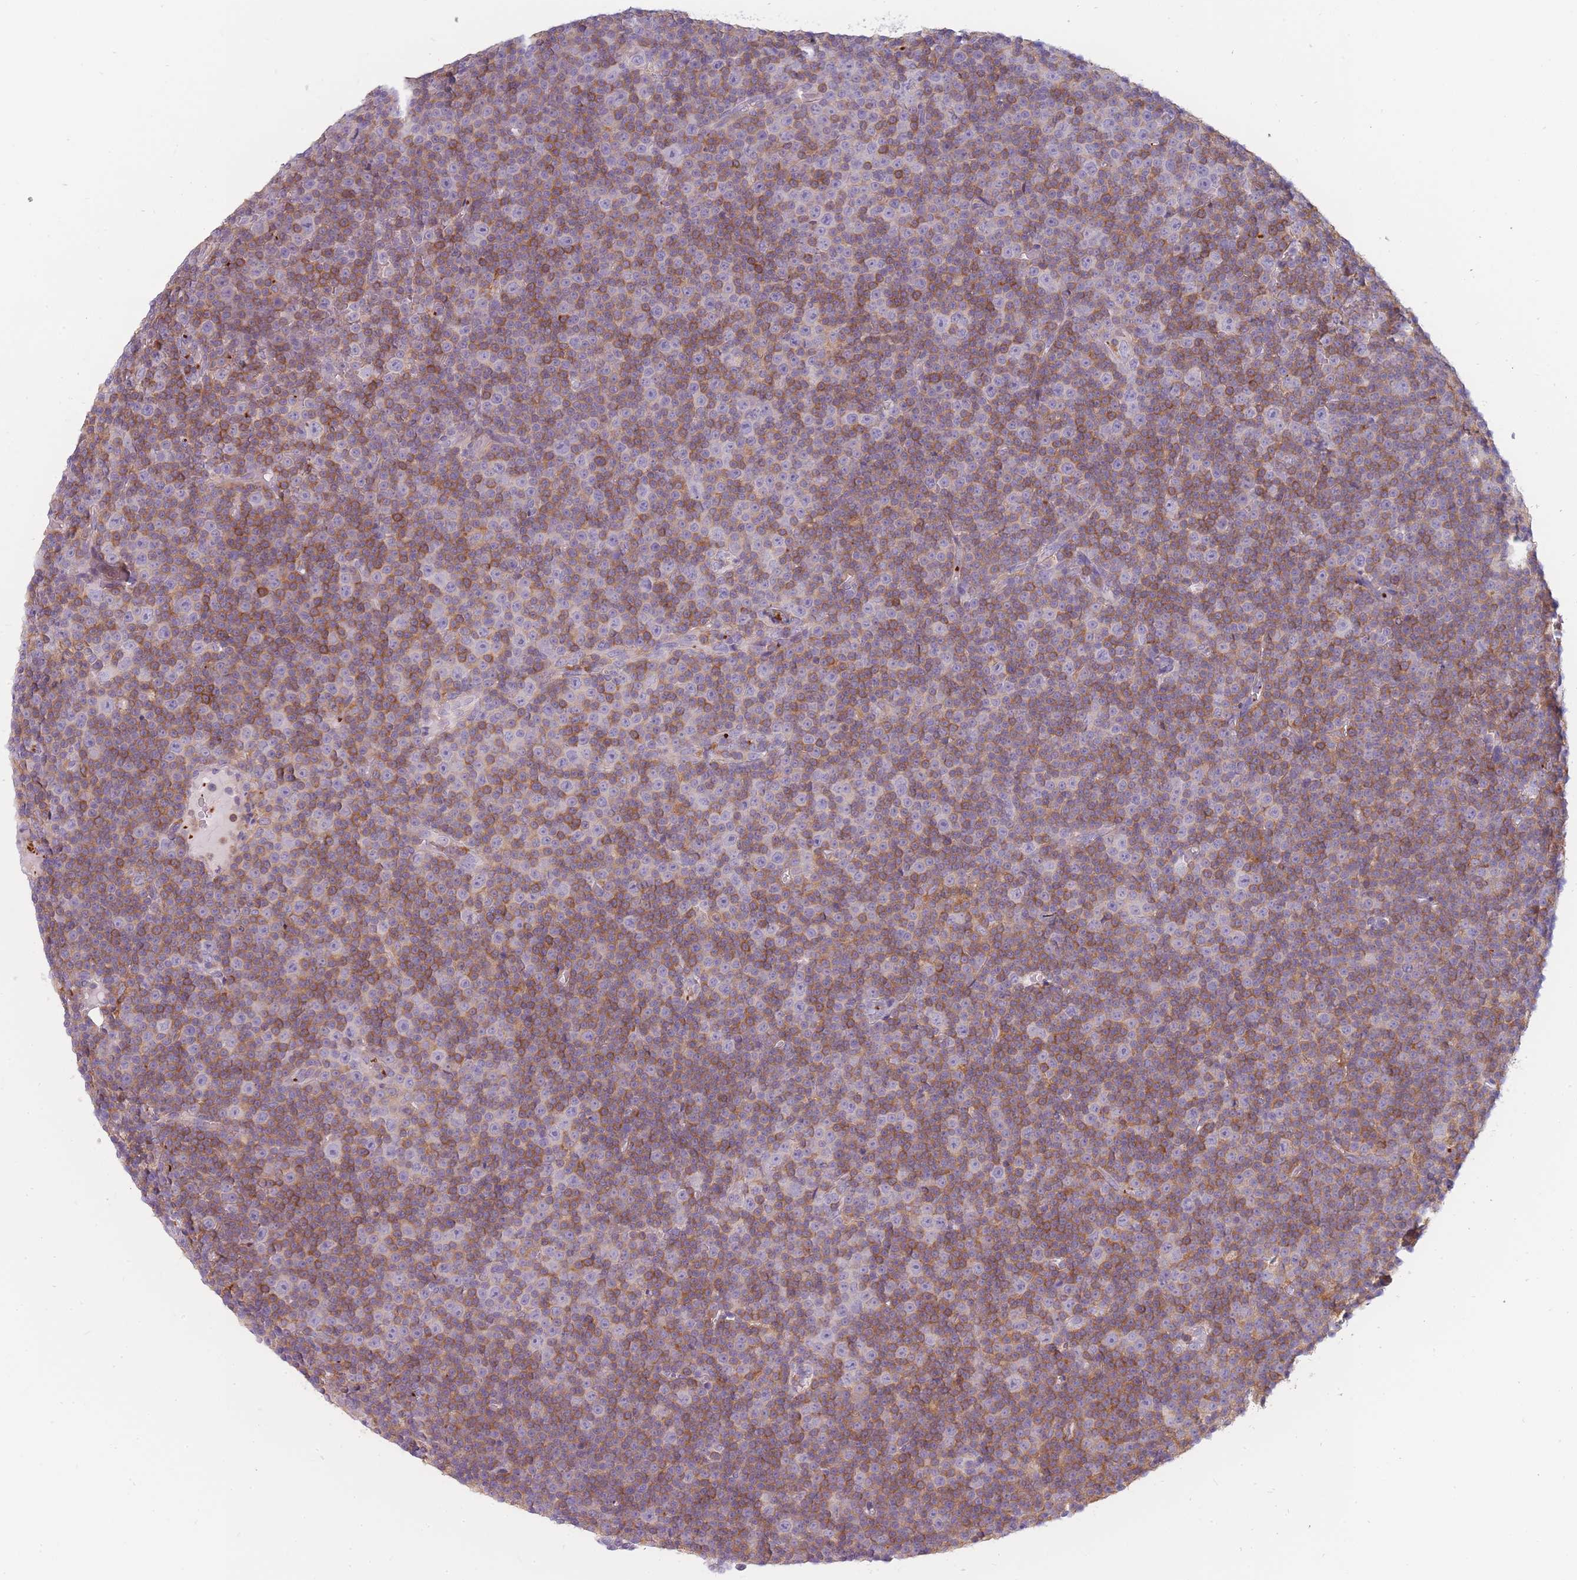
{"staining": {"intensity": "moderate", "quantity": "25%-75%", "location": "cytoplasmic/membranous"}, "tissue": "lymphoma", "cell_type": "Tumor cells", "image_type": "cancer", "snomed": [{"axis": "morphology", "description": "Malignant lymphoma, non-Hodgkin's type, Low grade"}, {"axis": "topography", "description": "Lymph node"}], "caption": "This image exhibits IHC staining of lymphoma, with medium moderate cytoplasmic/membranous expression in approximately 25%-75% of tumor cells.", "gene": "NDST2", "patient": {"sex": "female", "age": 67}}